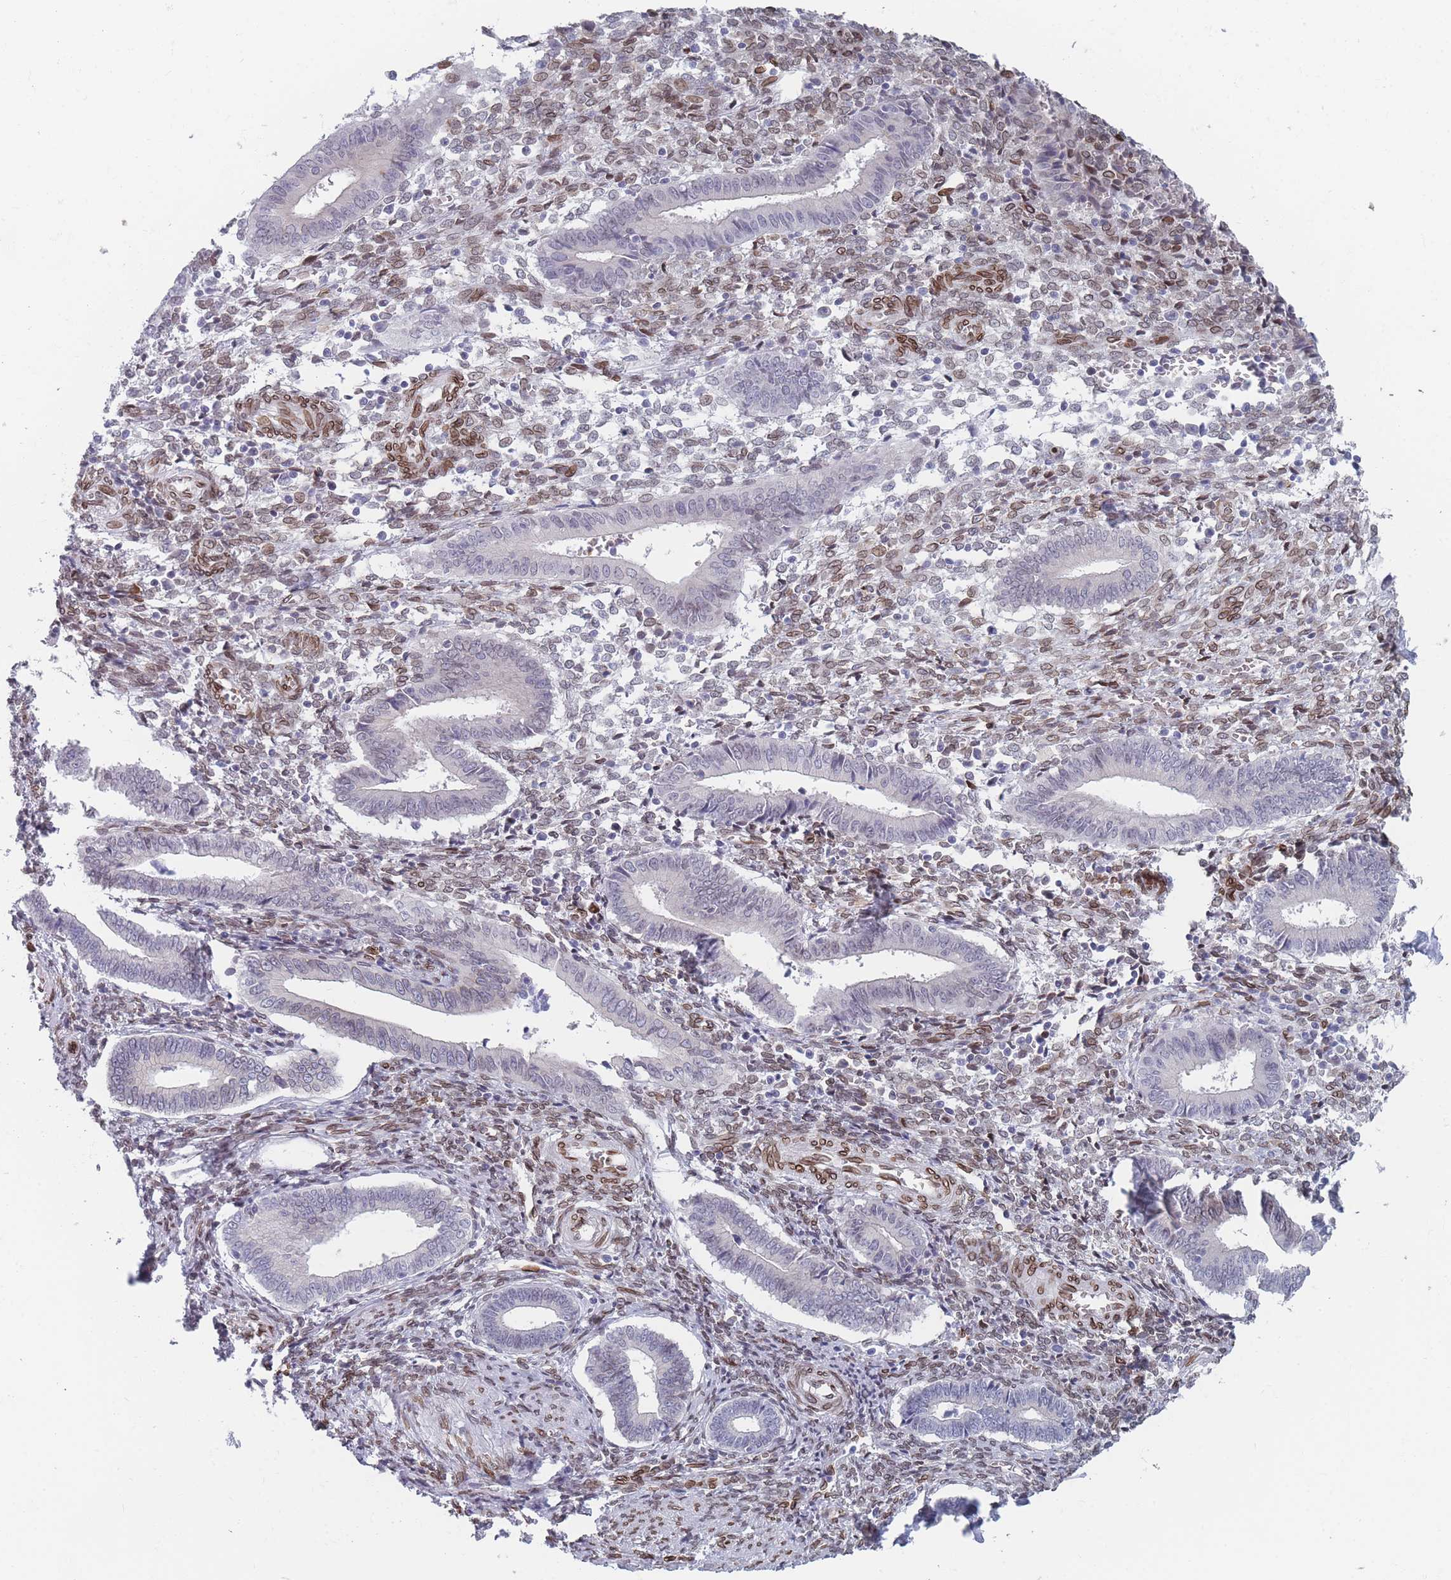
{"staining": {"intensity": "moderate", "quantity": "25%-75%", "location": "cytoplasmic/membranous,nuclear"}, "tissue": "endometrium", "cell_type": "Cells in endometrial stroma", "image_type": "normal", "snomed": [{"axis": "morphology", "description": "Normal tissue, NOS"}, {"axis": "topography", "description": "Other"}, {"axis": "topography", "description": "Endometrium"}], "caption": "IHC histopathology image of unremarkable endometrium: human endometrium stained using immunohistochemistry reveals medium levels of moderate protein expression localized specifically in the cytoplasmic/membranous,nuclear of cells in endometrial stroma, appearing as a cytoplasmic/membranous,nuclear brown color.", "gene": "ZBTB1", "patient": {"sex": "female", "age": 44}}